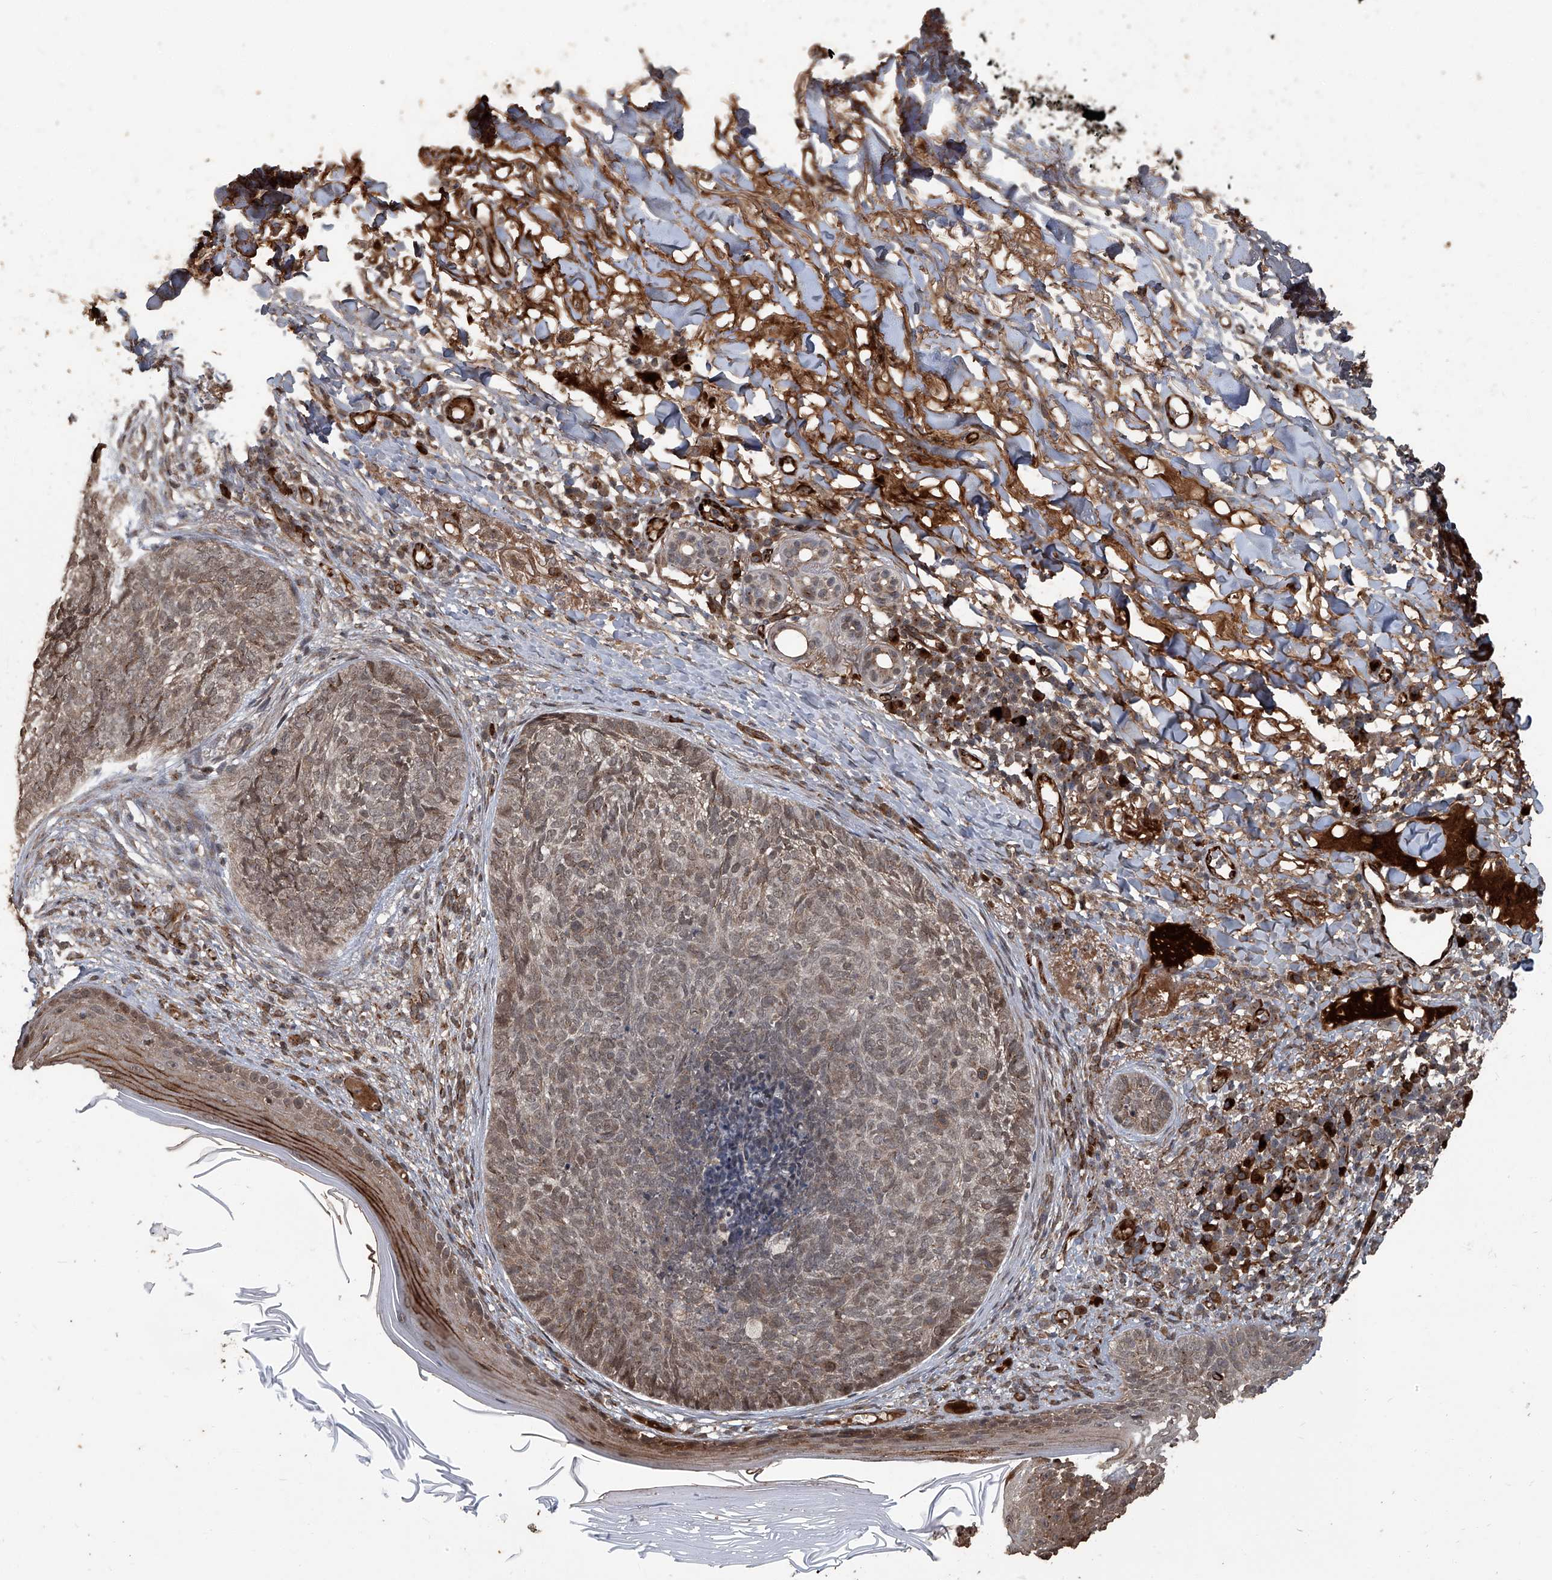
{"staining": {"intensity": "weak", "quantity": ">75%", "location": "cytoplasmic/membranous,nuclear"}, "tissue": "skin cancer", "cell_type": "Tumor cells", "image_type": "cancer", "snomed": [{"axis": "morphology", "description": "Basal cell carcinoma"}, {"axis": "topography", "description": "Skin"}], "caption": "IHC (DAB) staining of basal cell carcinoma (skin) shows weak cytoplasmic/membranous and nuclear protein expression in about >75% of tumor cells.", "gene": "GPR132", "patient": {"sex": "male", "age": 85}}